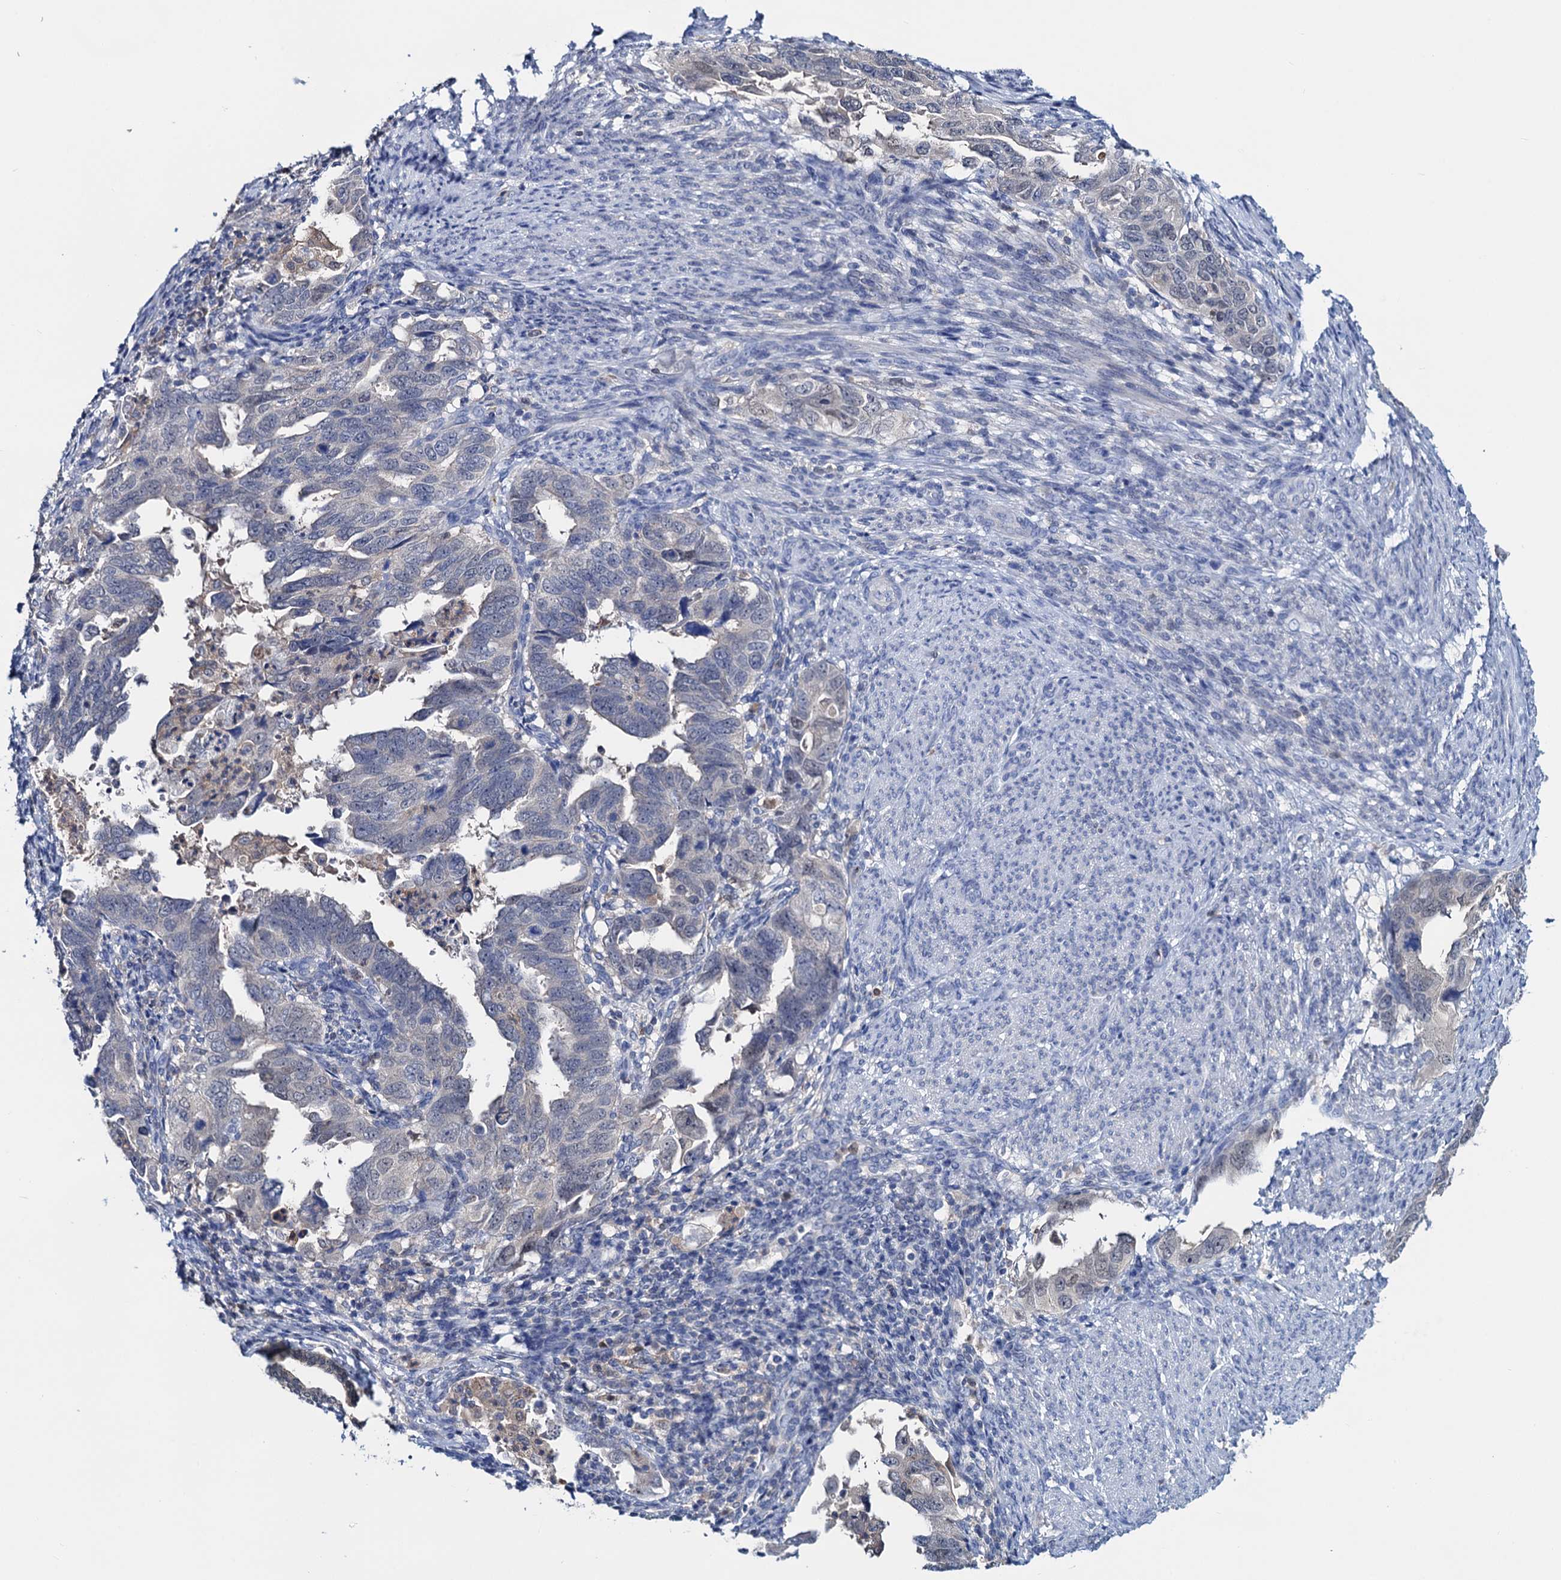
{"staining": {"intensity": "negative", "quantity": "none", "location": "none"}, "tissue": "endometrial cancer", "cell_type": "Tumor cells", "image_type": "cancer", "snomed": [{"axis": "morphology", "description": "Adenocarcinoma, NOS"}, {"axis": "topography", "description": "Endometrium"}], "caption": "Immunohistochemistry photomicrograph of endometrial cancer (adenocarcinoma) stained for a protein (brown), which displays no staining in tumor cells.", "gene": "FAH", "patient": {"sex": "female", "age": 65}}